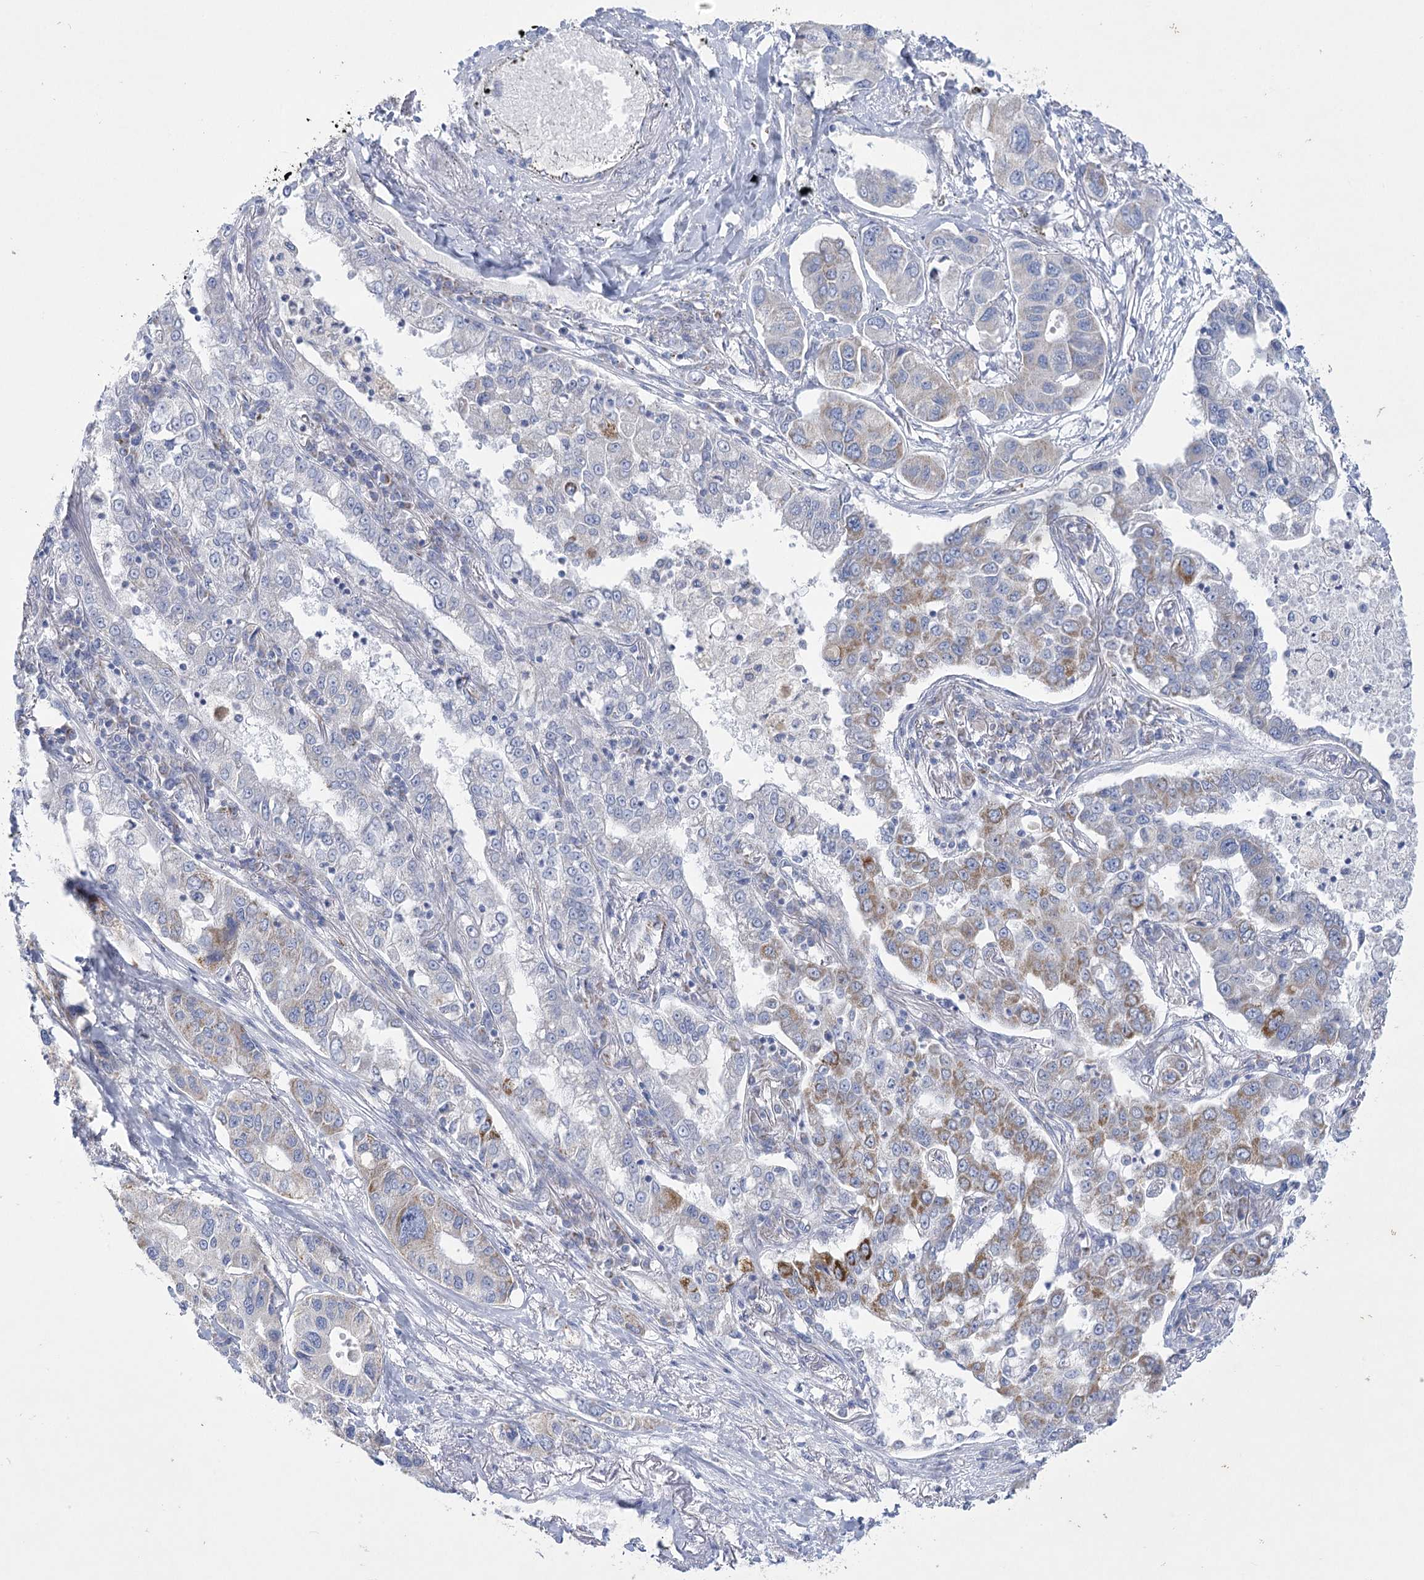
{"staining": {"intensity": "moderate", "quantity": "<25%", "location": "cytoplasmic/membranous"}, "tissue": "lung cancer", "cell_type": "Tumor cells", "image_type": "cancer", "snomed": [{"axis": "morphology", "description": "Adenocarcinoma, NOS"}, {"axis": "topography", "description": "Lung"}], "caption": "This photomicrograph shows lung cancer stained with immunohistochemistry to label a protein in brown. The cytoplasmic/membranous of tumor cells show moderate positivity for the protein. Nuclei are counter-stained blue.", "gene": "DHTKD1", "patient": {"sex": "male", "age": 49}}